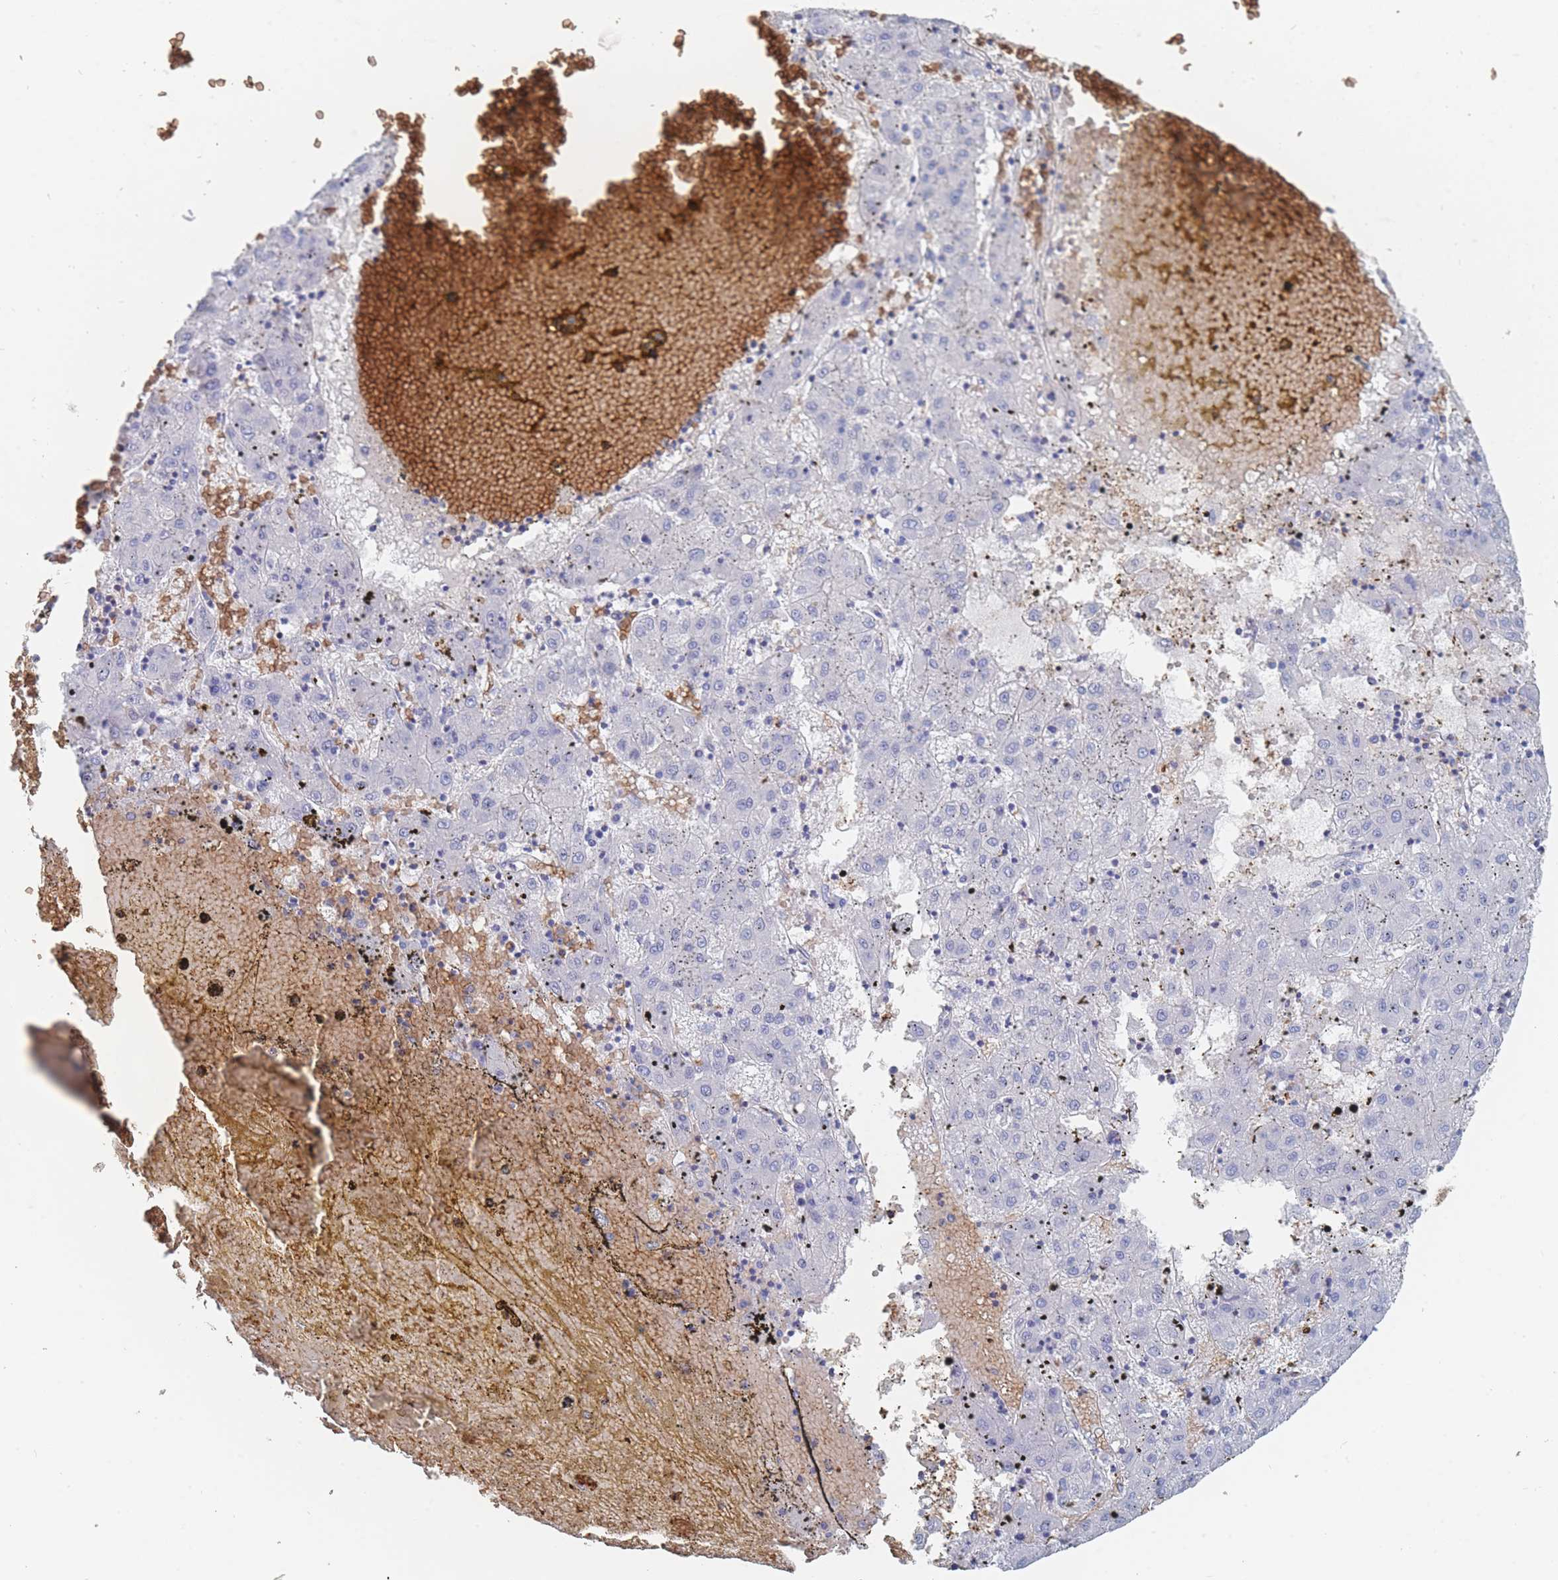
{"staining": {"intensity": "negative", "quantity": "none", "location": "none"}, "tissue": "liver cancer", "cell_type": "Tumor cells", "image_type": "cancer", "snomed": [{"axis": "morphology", "description": "Carcinoma, Hepatocellular, NOS"}, {"axis": "topography", "description": "Liver"}], "caption": "Tumor cells are negative for protein expression in human hepatocellular carcinoma (liver).", "gene": "SLC2A1", "patient": {"sex": "male", "age": 72}}